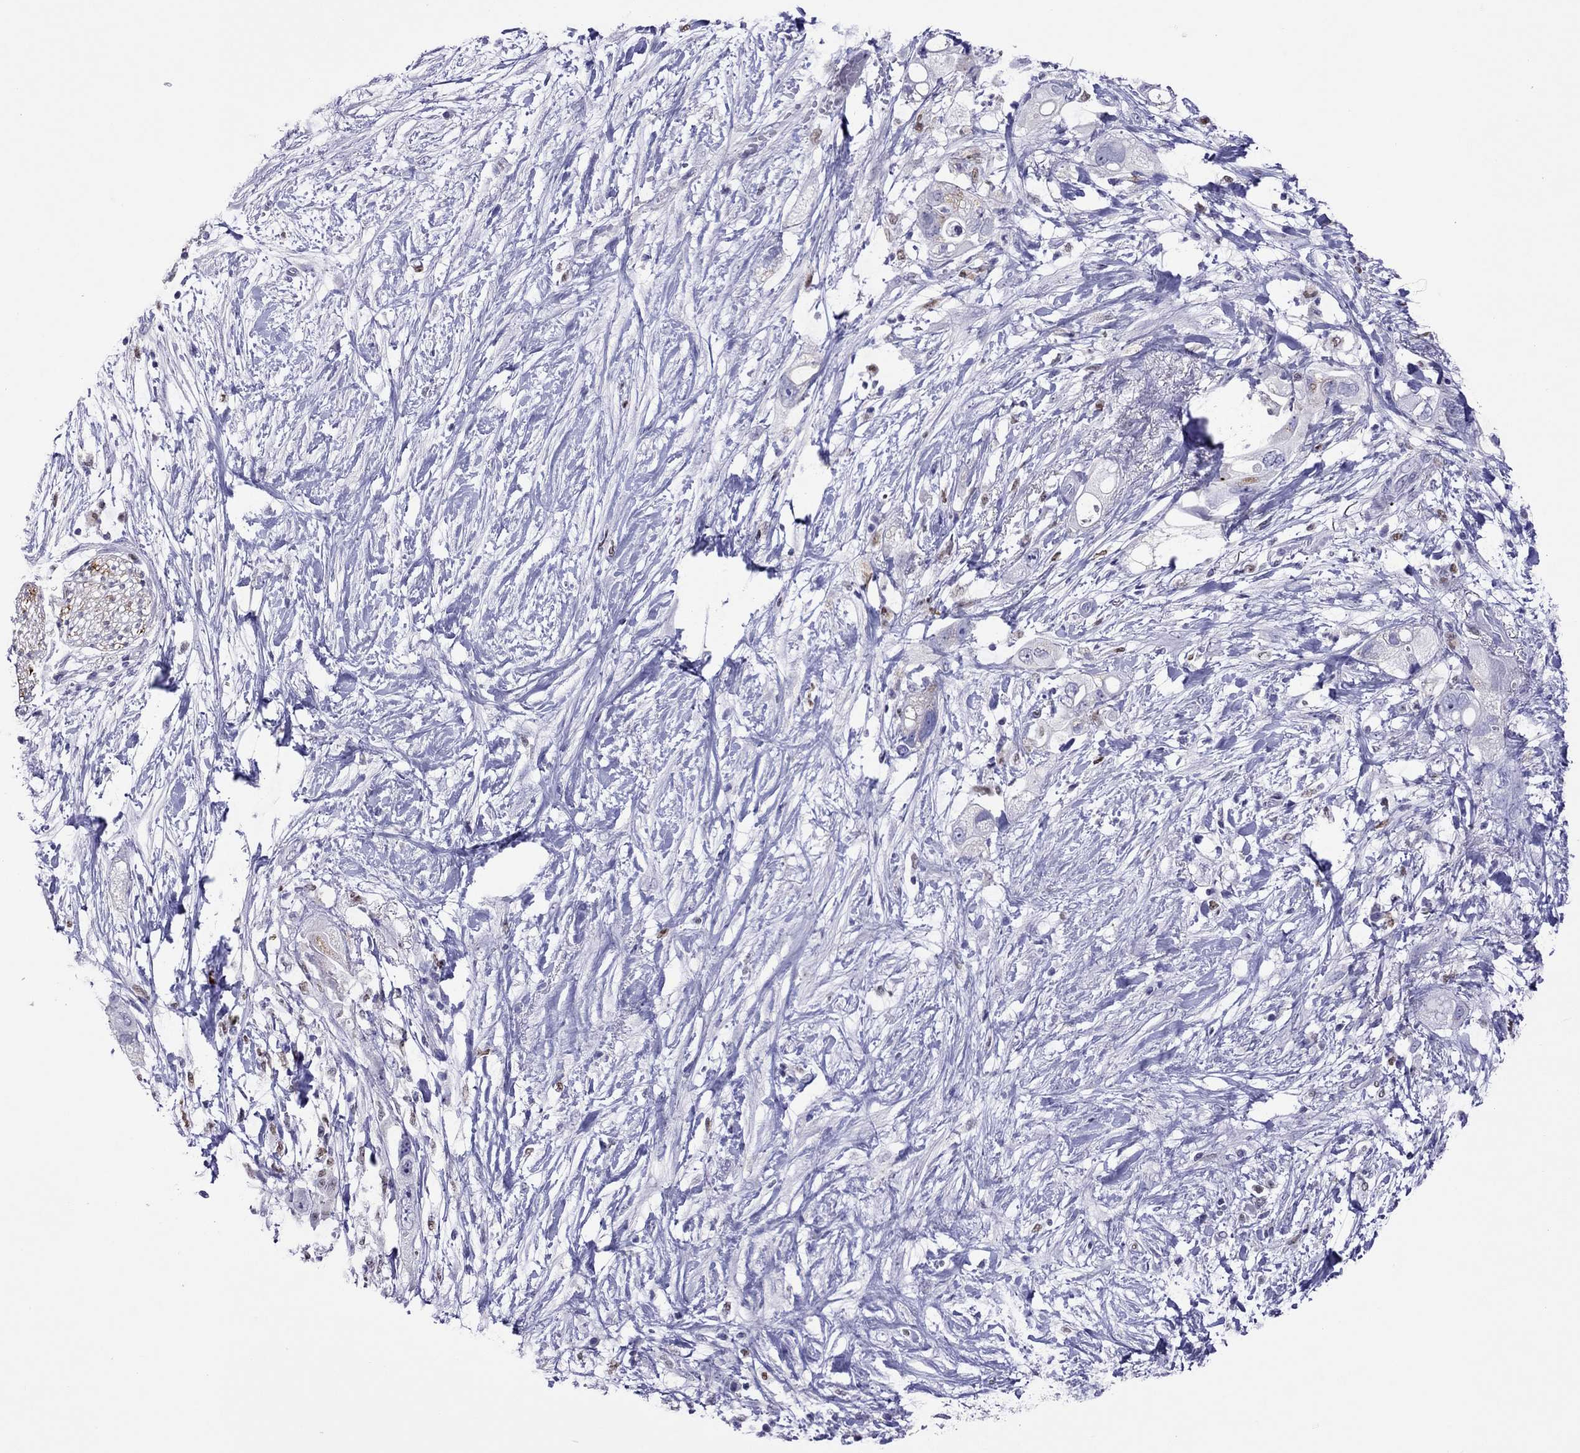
{"staining": {"intensity": "negative", "quantity": "none", "location": "none"}, "tissue": "pancreatic cancer", "cell_type": "Tumor cells", "image_type": "cancer", "snomed": [{"axis": "morphology", "description": "Adenocarcinoma, NOS"}, {"axis": "topography", "description": "Pancreas"}], "caption": "IHC image of human pancreatic cancer (adenocarcinoma) stained for a protein (brown), which reveals no expression in tumor cells.", "gene": "MPZ", "patient": {"sex": "female", "age": 72}}